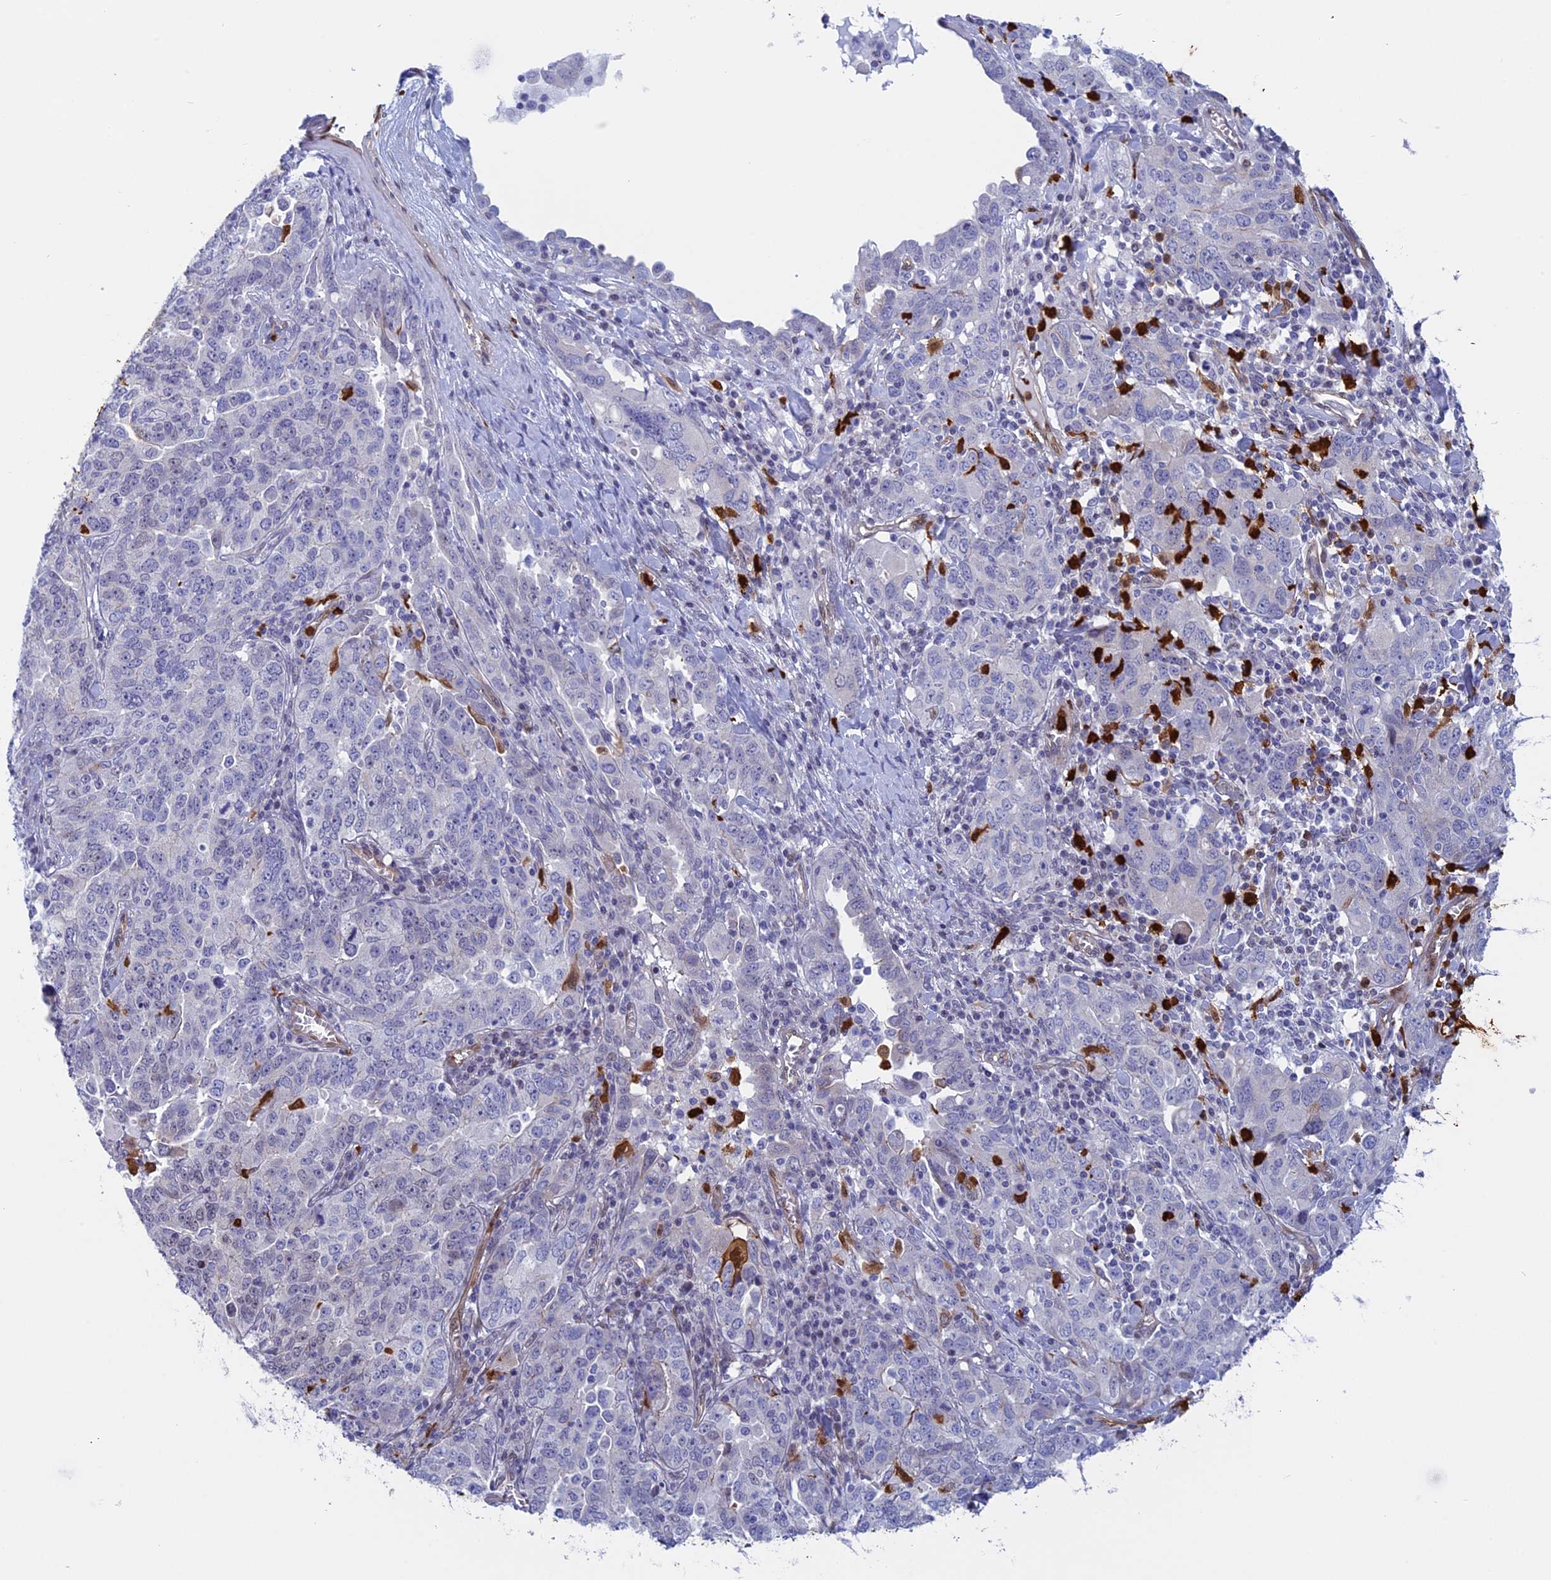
{"staining": {"intensity": "negative", "quantity": "none", "location": "none"}, "tissue": "ovarian cancer", "cell_type": "Tumor cells", "image_type": "cancer", "snomed": [{"axis": "morphology", "description": "Carcinoma, endometroid"}, {"axis": "topography", "description": "Ovary"}], "caption": "Human endometroid carcinoma (ovarian) stained for a protein using immunohistochemistry reveals no positivity in tumor cells.", "gene": "SLC26A1", "patient": {"sex": "female", "age": 62}}